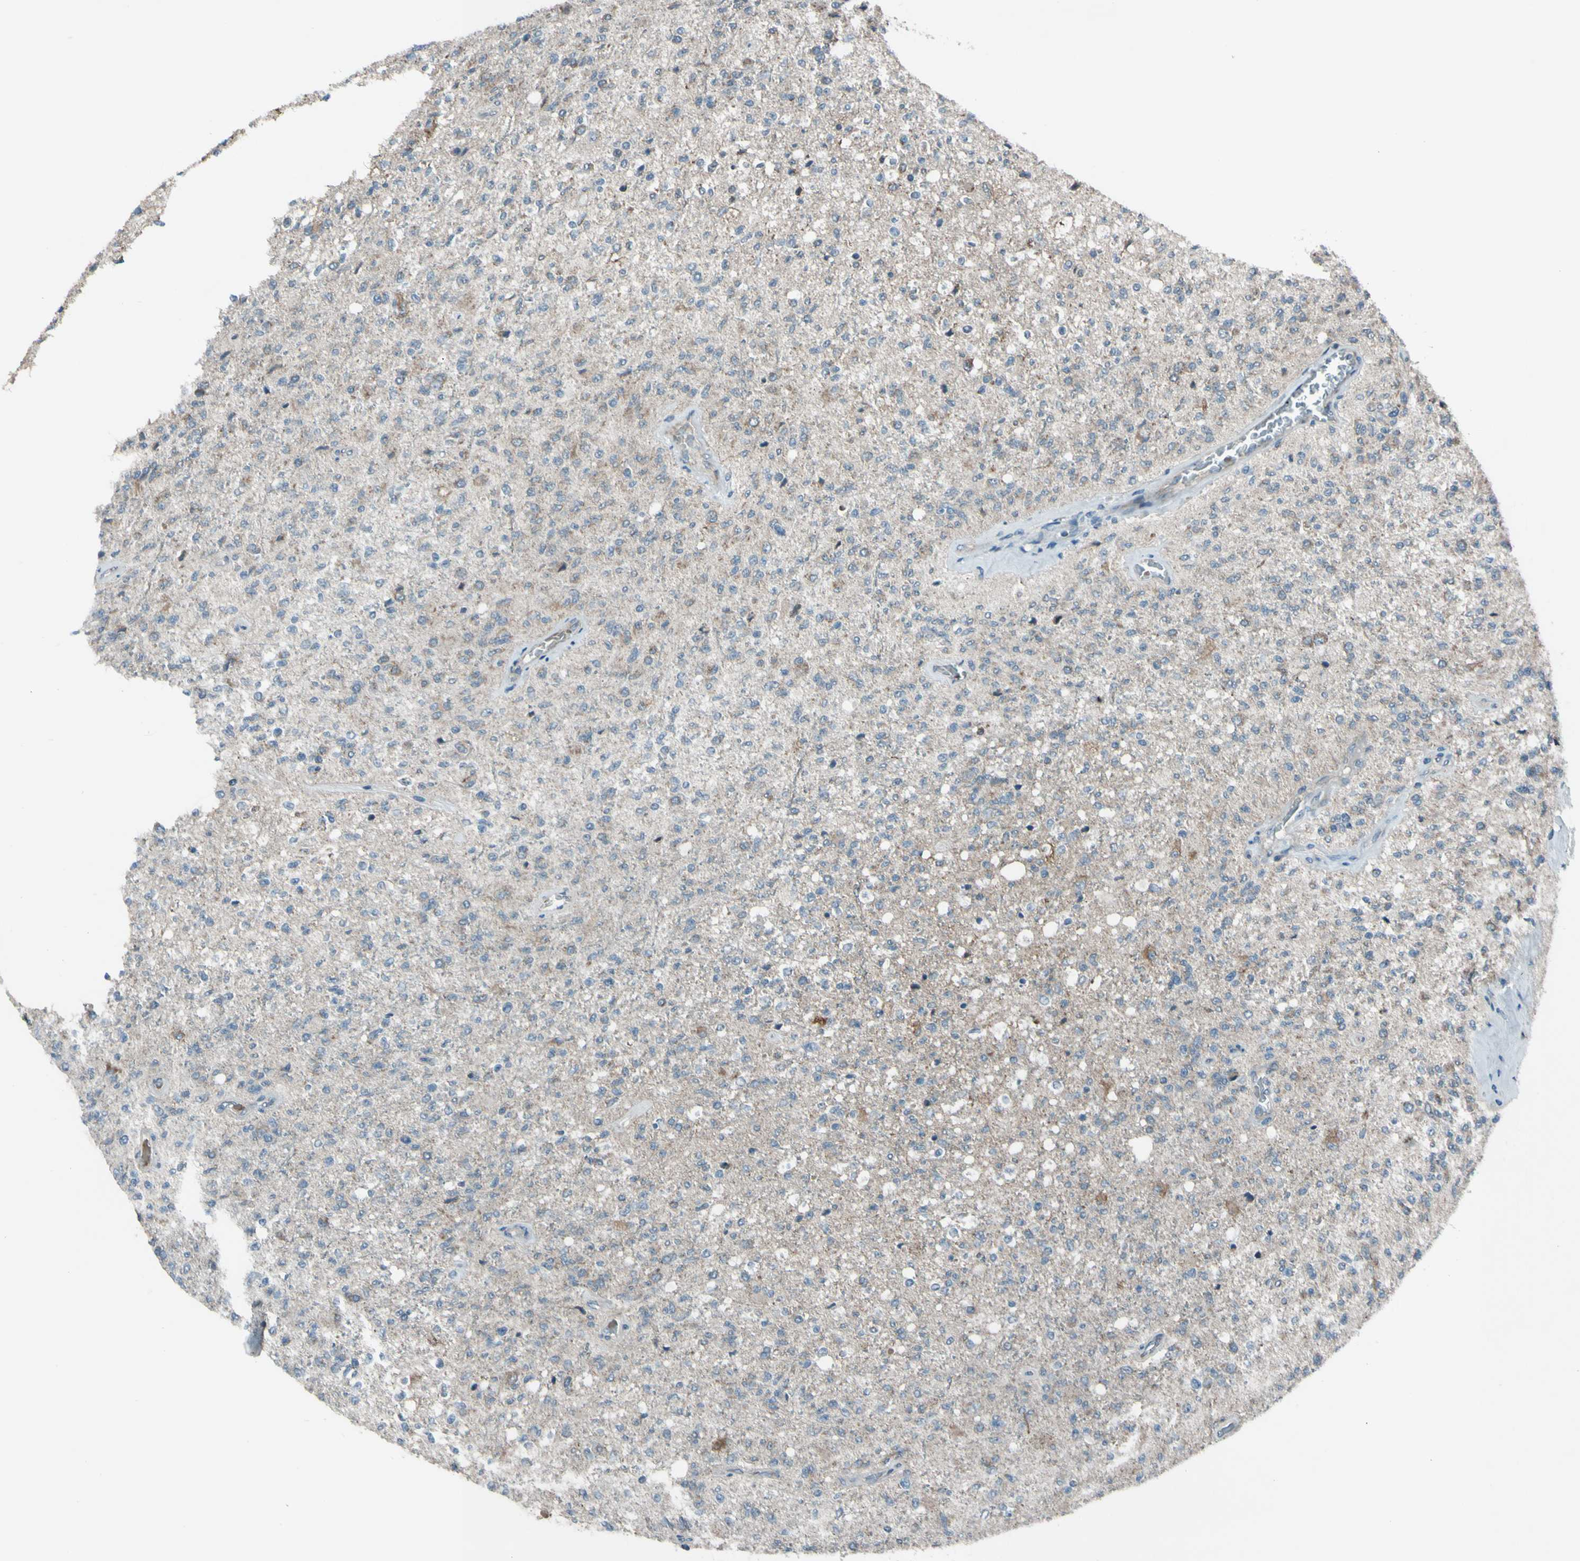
{"staining": {"intensity": "negative", "quantity": "none", "location": "none"}, "tissue": "glioma", "cell_type": "Tumor cells", "image_type": "cancer", "snomed": [{"axis": "morphology", "description": "Normal tissue, NOS"}, {"axis": "morphology", "description": "Glioma, malignant, High grade"}, {"axis": "topography", "description": "Cerebral cortex"}], "caption": "The image exhibits no staining of tumor cells in high-grade glioma (malignant).", "gene": "ACOT8", "patient": {"sex": "male", "age": 77}}